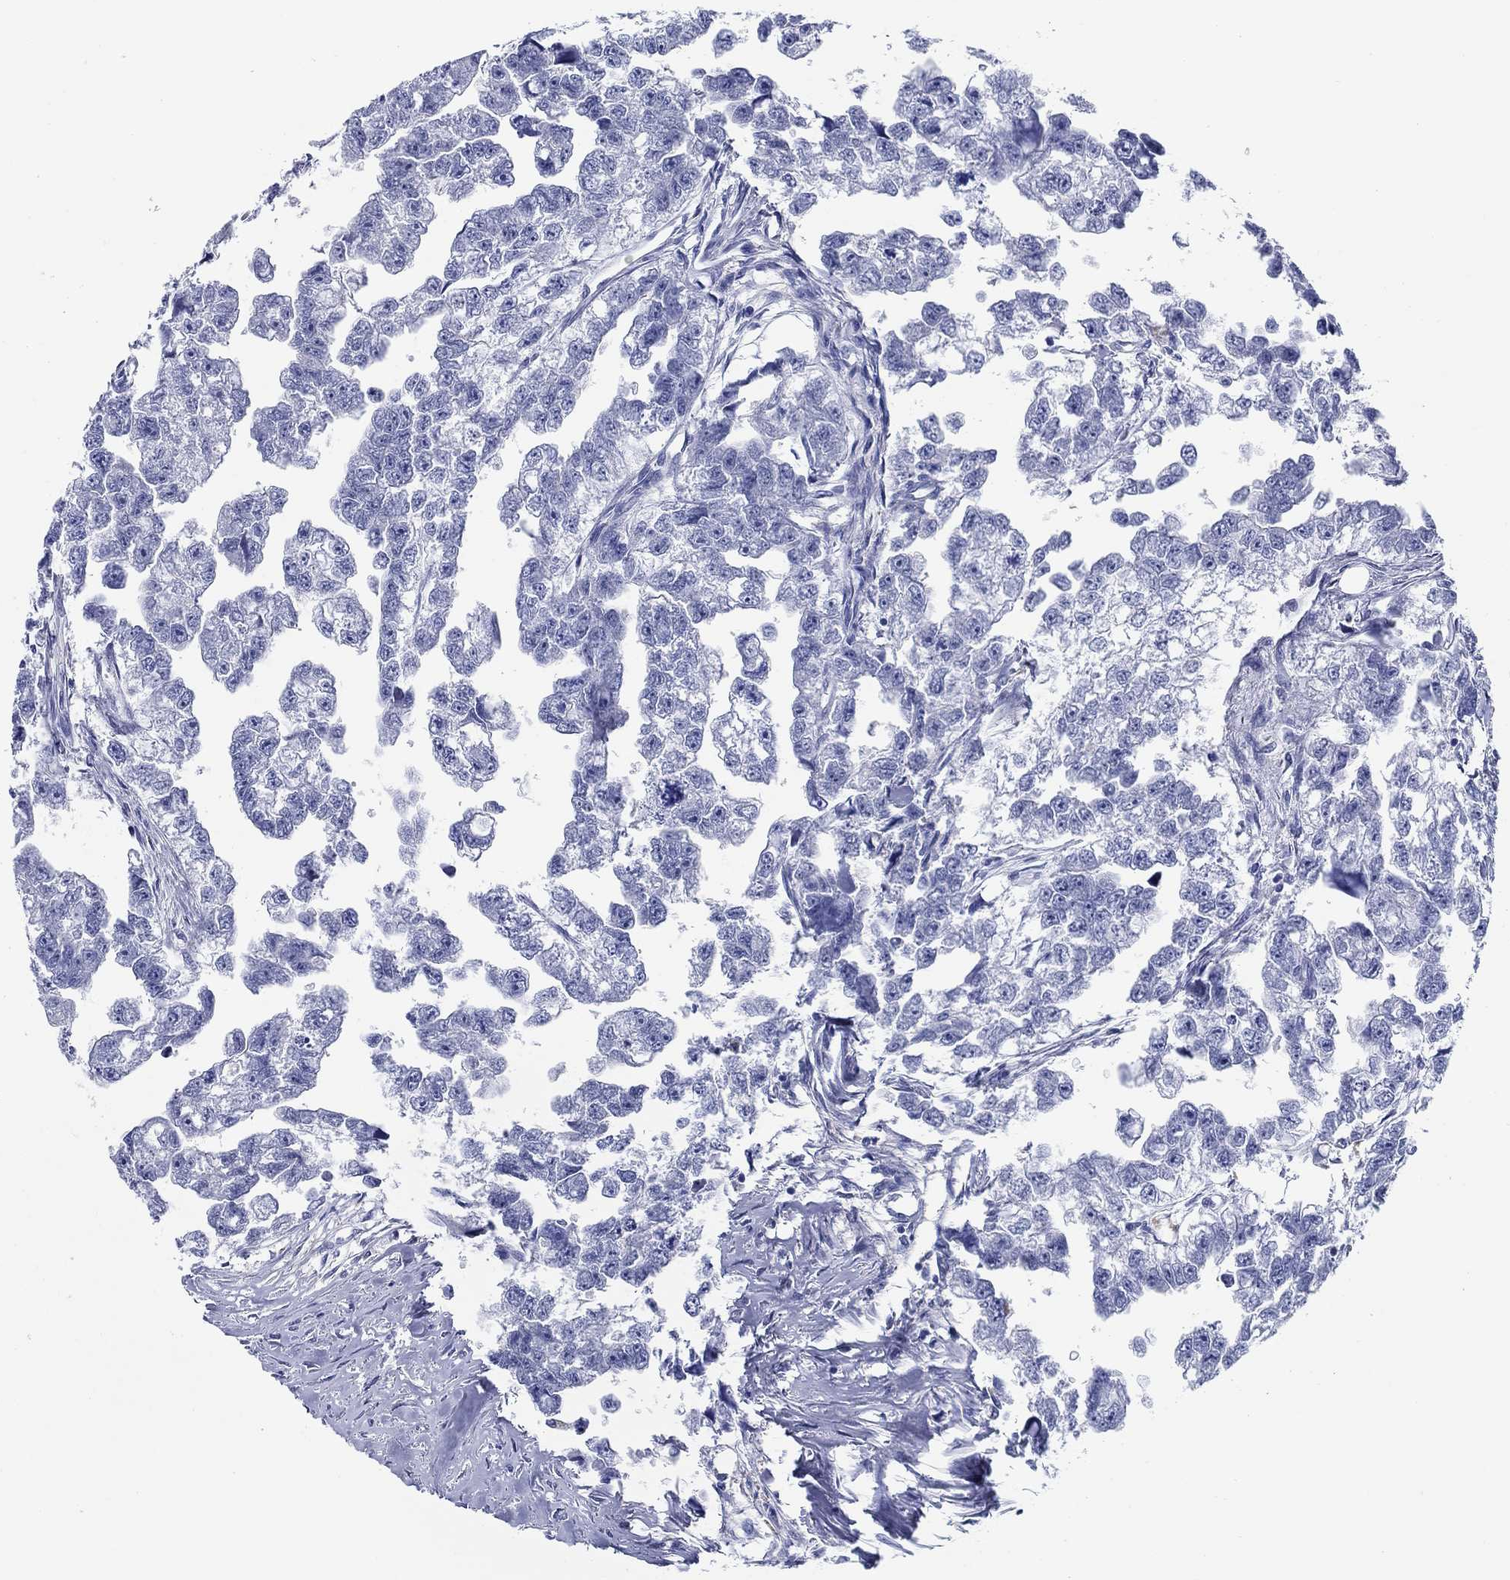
{"staining": {"intensity": "negative", "quantity": "none", "location": "none"}, "tissue": "testis cancer", "cell_type": "Tumor cells", "image_type": "cancer", "snomed": [{"axis": "morphology", "description": "Carcinoma, Embryonal, NOS"}, {"axis": "morphology", "description": "Teratoma, malignant, NOS"}, {"axis": "topography", "description": "Testis"}], "caption": "The micrograph exhibits no staining of tumor cells in testis cancer.", "gene": "RAP1GAP", "patient": {"sex": "male", "age": 44}}